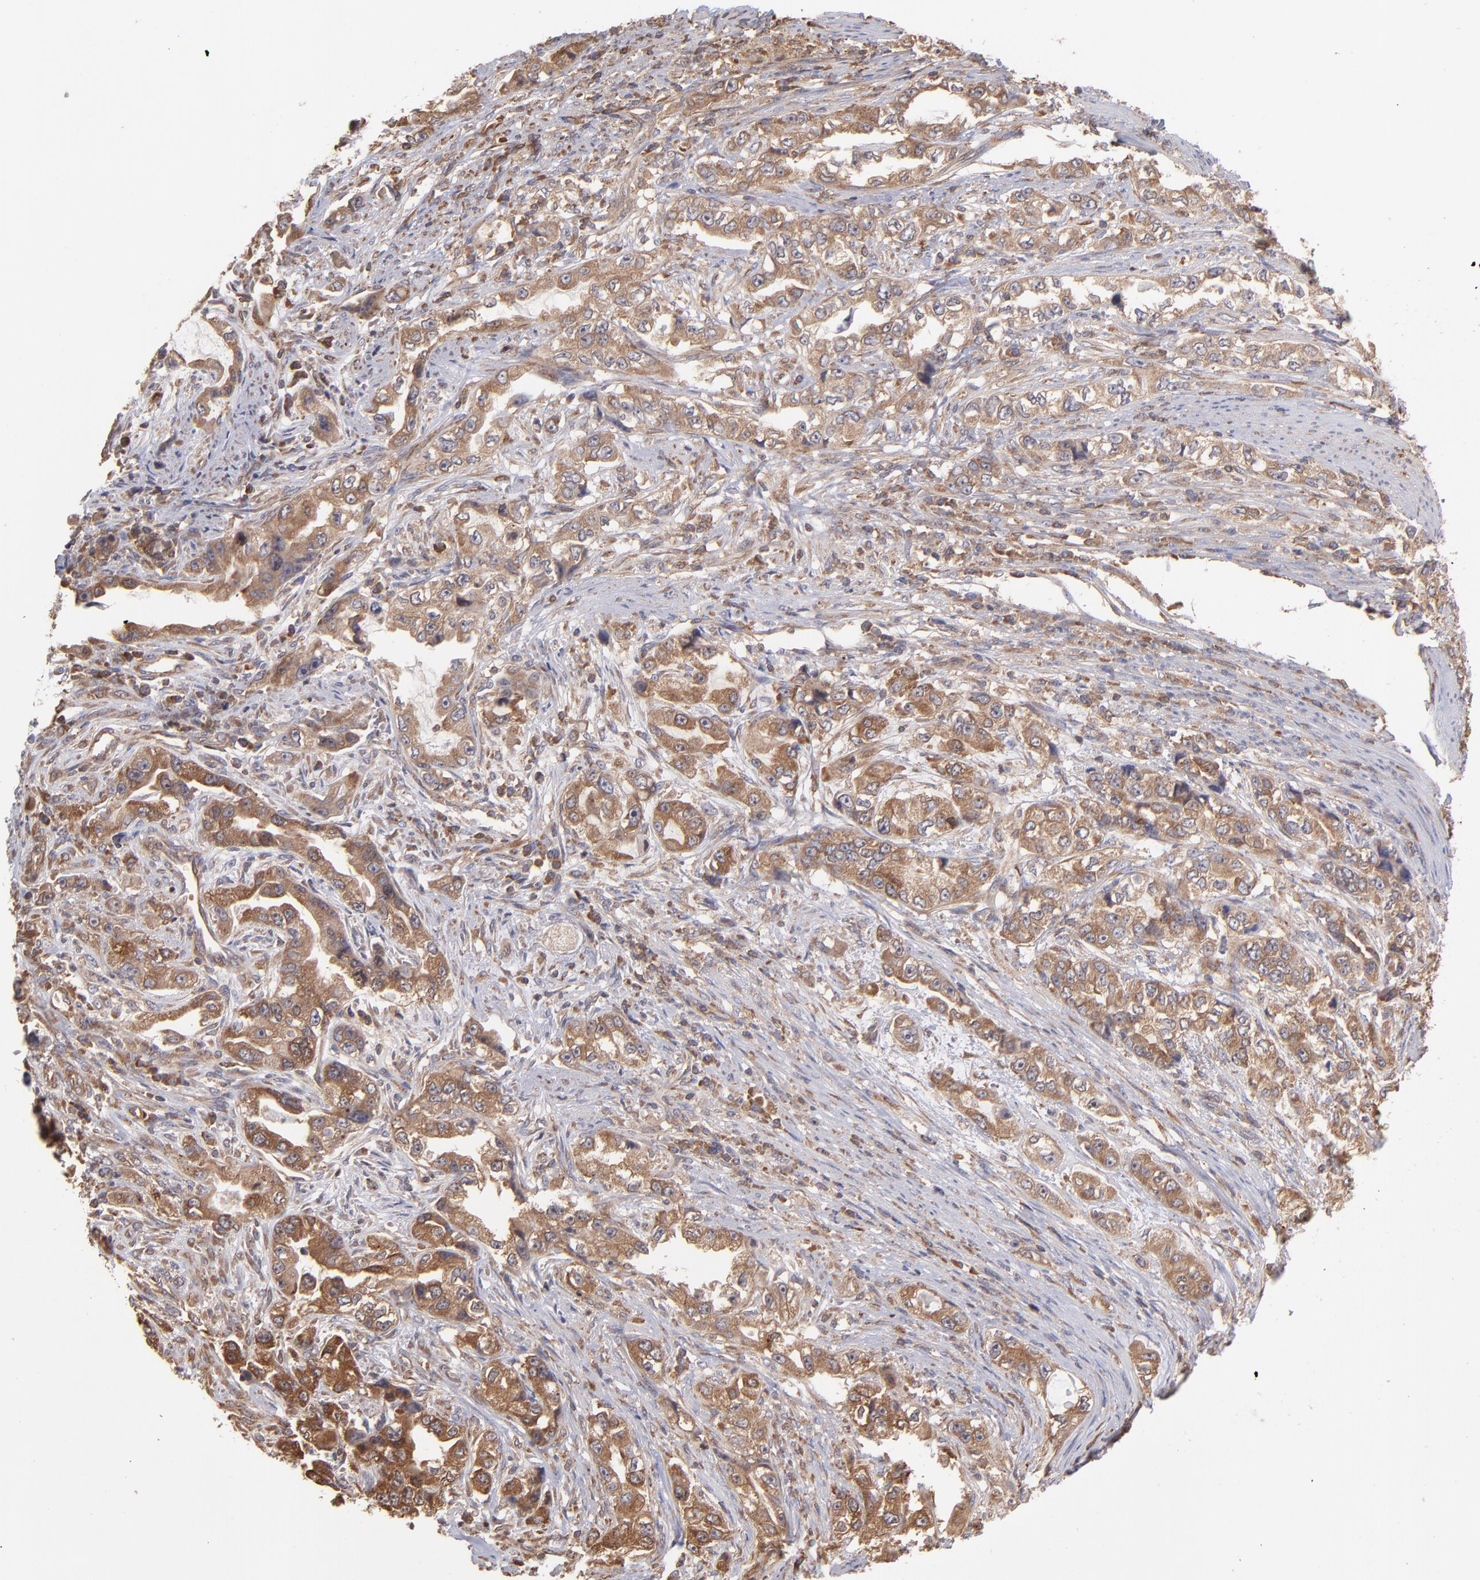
{"staining": {"intensity": "moderate", "quantity": ">75%", "location": "cytoplasmic/membranous"}, "tissue": "stomach cancer", "cell_type": "Tumor cells", "image_type": "cancer", "snomed": [{"axis": "morphology", "description": "Adenocarcinoma, NOS"}, {"axis": "topography", "description": "Stomach, lower"}], "caption": "Immunohistochemistry micrograph of neoplastic tissue: human stomach adenocarcinoma stained using IHC demonstrates medium levels of moderate protein expression localized specifically in the cytoplasmic/membranous of tumor cells, appearing as a cytoplasmic/membranous brown color.", "gene": "MAPRE1", "patient": {"sex": "female", "age": 93}}